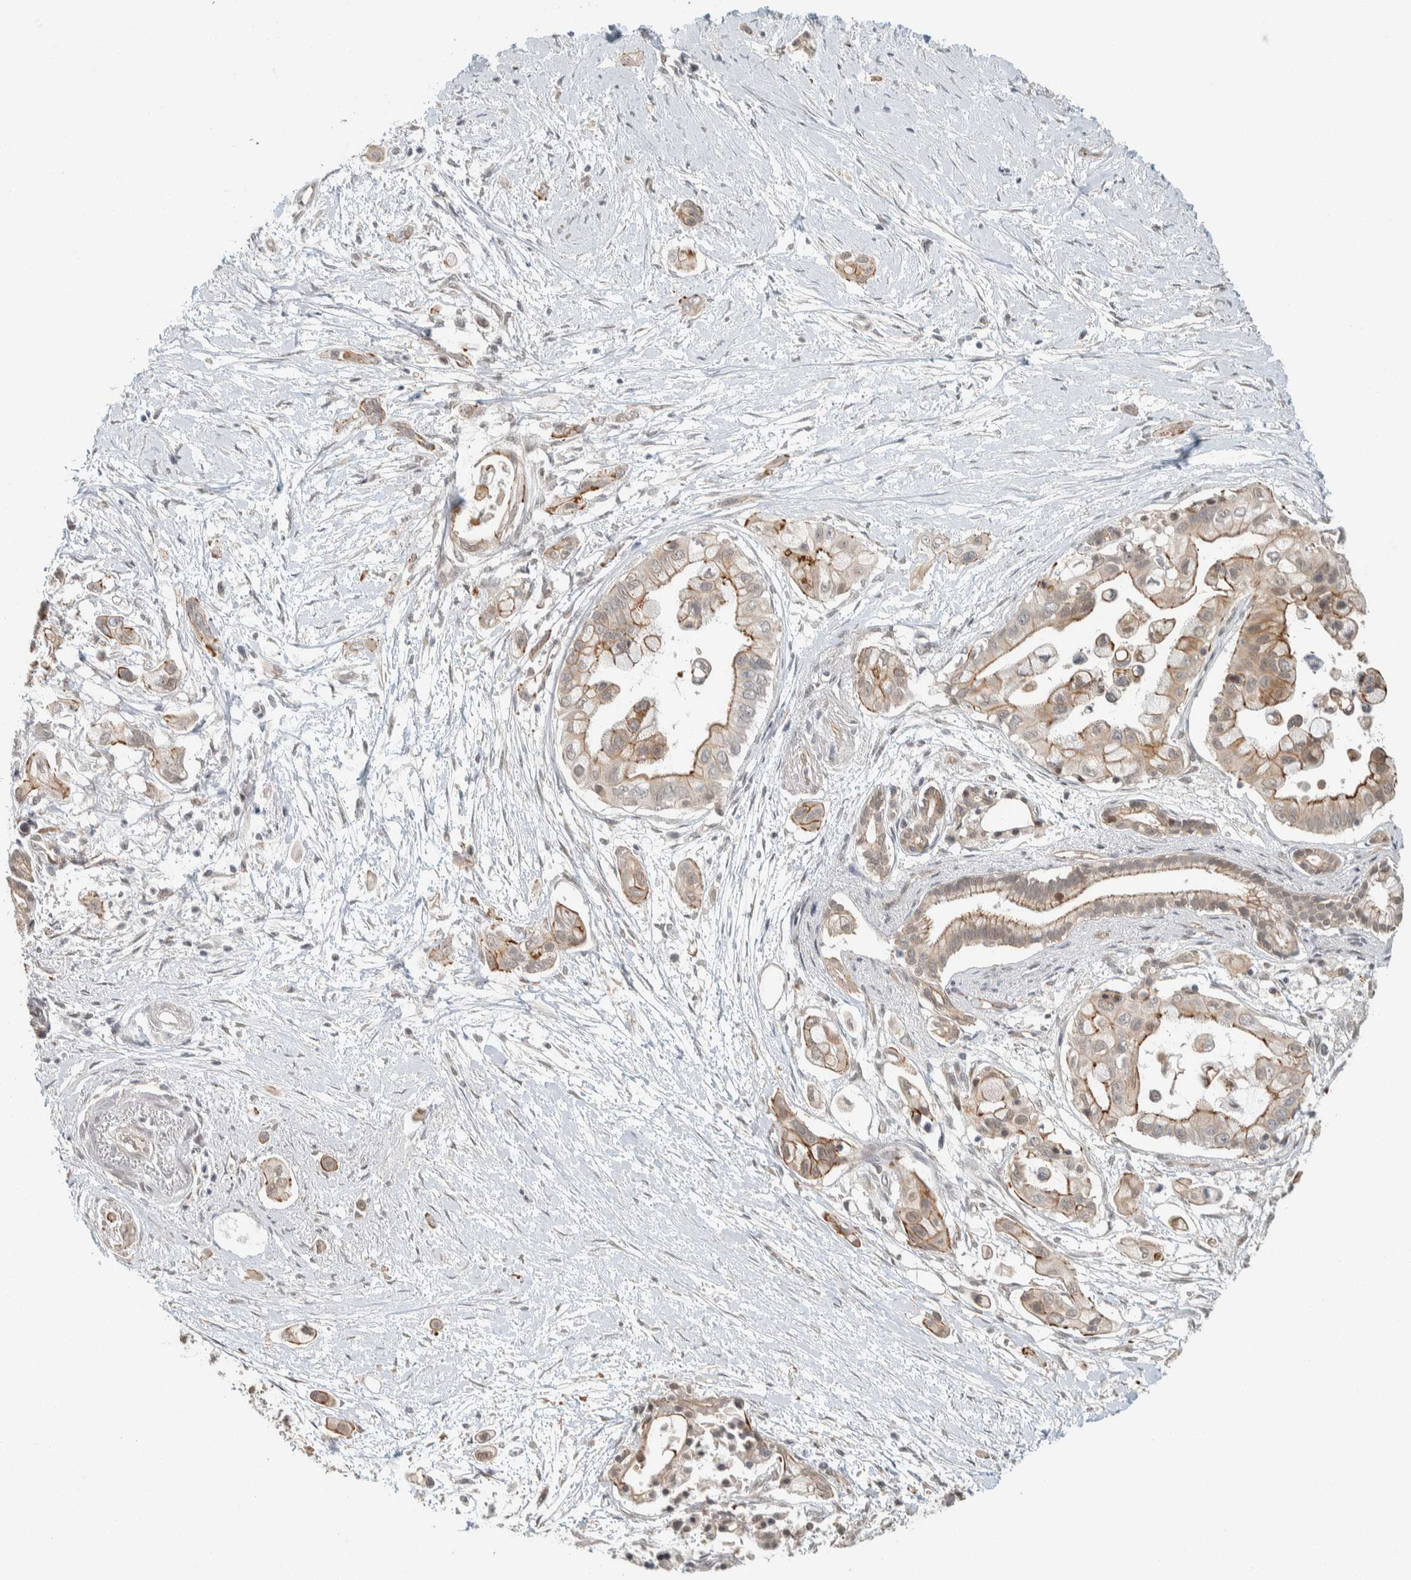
{"staining": {"intensity": "moderate", "quantity": ">75%", "location": "cytoplasmic/membranous"}, "tissue": "pancreatic cancer", "cell_type": "Tumor cells", "image_type": "cancer", "snomed": [{"axis": "morphology", "description": "Adenocarcinoma, NOS"}, {"axis": "topography", "description": "Pancreas"}], "caption": "Immunohistochemistry micrograph of adenocarcinoma (pancreatic) stained for a protein (brown), which displays medium levels of moderate cytoplasmic/membranous positivity in about >75% of tumor cells.", "gene": "ZBTB2", "patient": {"sex": "male", "age": 59}}